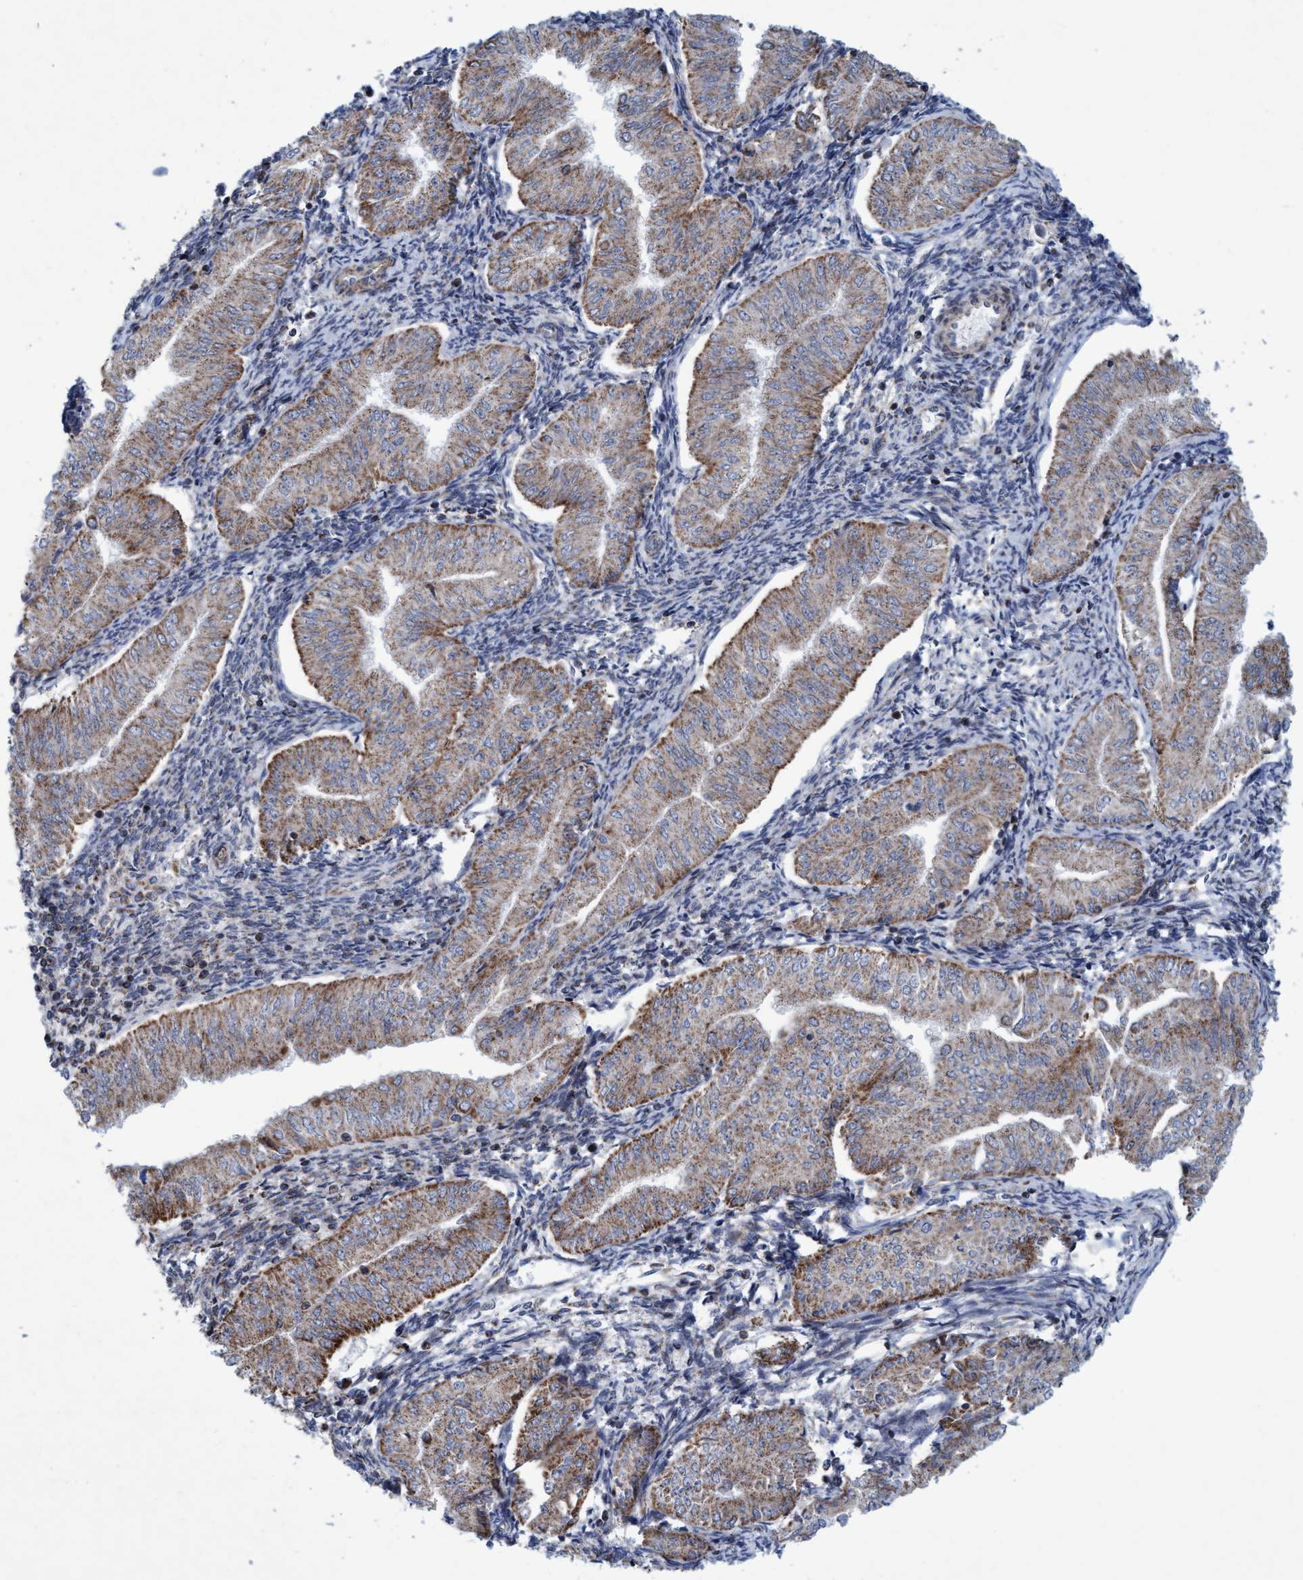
{"staining": {"intensity": "moderate", "quantity": "25%-75%", "location": "cytoplasmic/membranous"}, "tissue": "endometrial cancer", "cell_type": "Tumor cells", "image_type": "cancer", "snomed": [{"axis": "morphology", "description": "Normal tissue, NOS"}, {"axis": "morphology", "description": "Adenocarcinoma, NOS"}, {"axis": "topography", "description": "Endometrium"}], "caption": "Immunohistochemical staining of human endometrial cancer (adenocarcinoma) shows moderate cytoplasmic/membranous protein staining in approximately 25%-75% of tumor cells.", "gene": "POLR1F", "patient": {"sex": "female", "age": 53}}